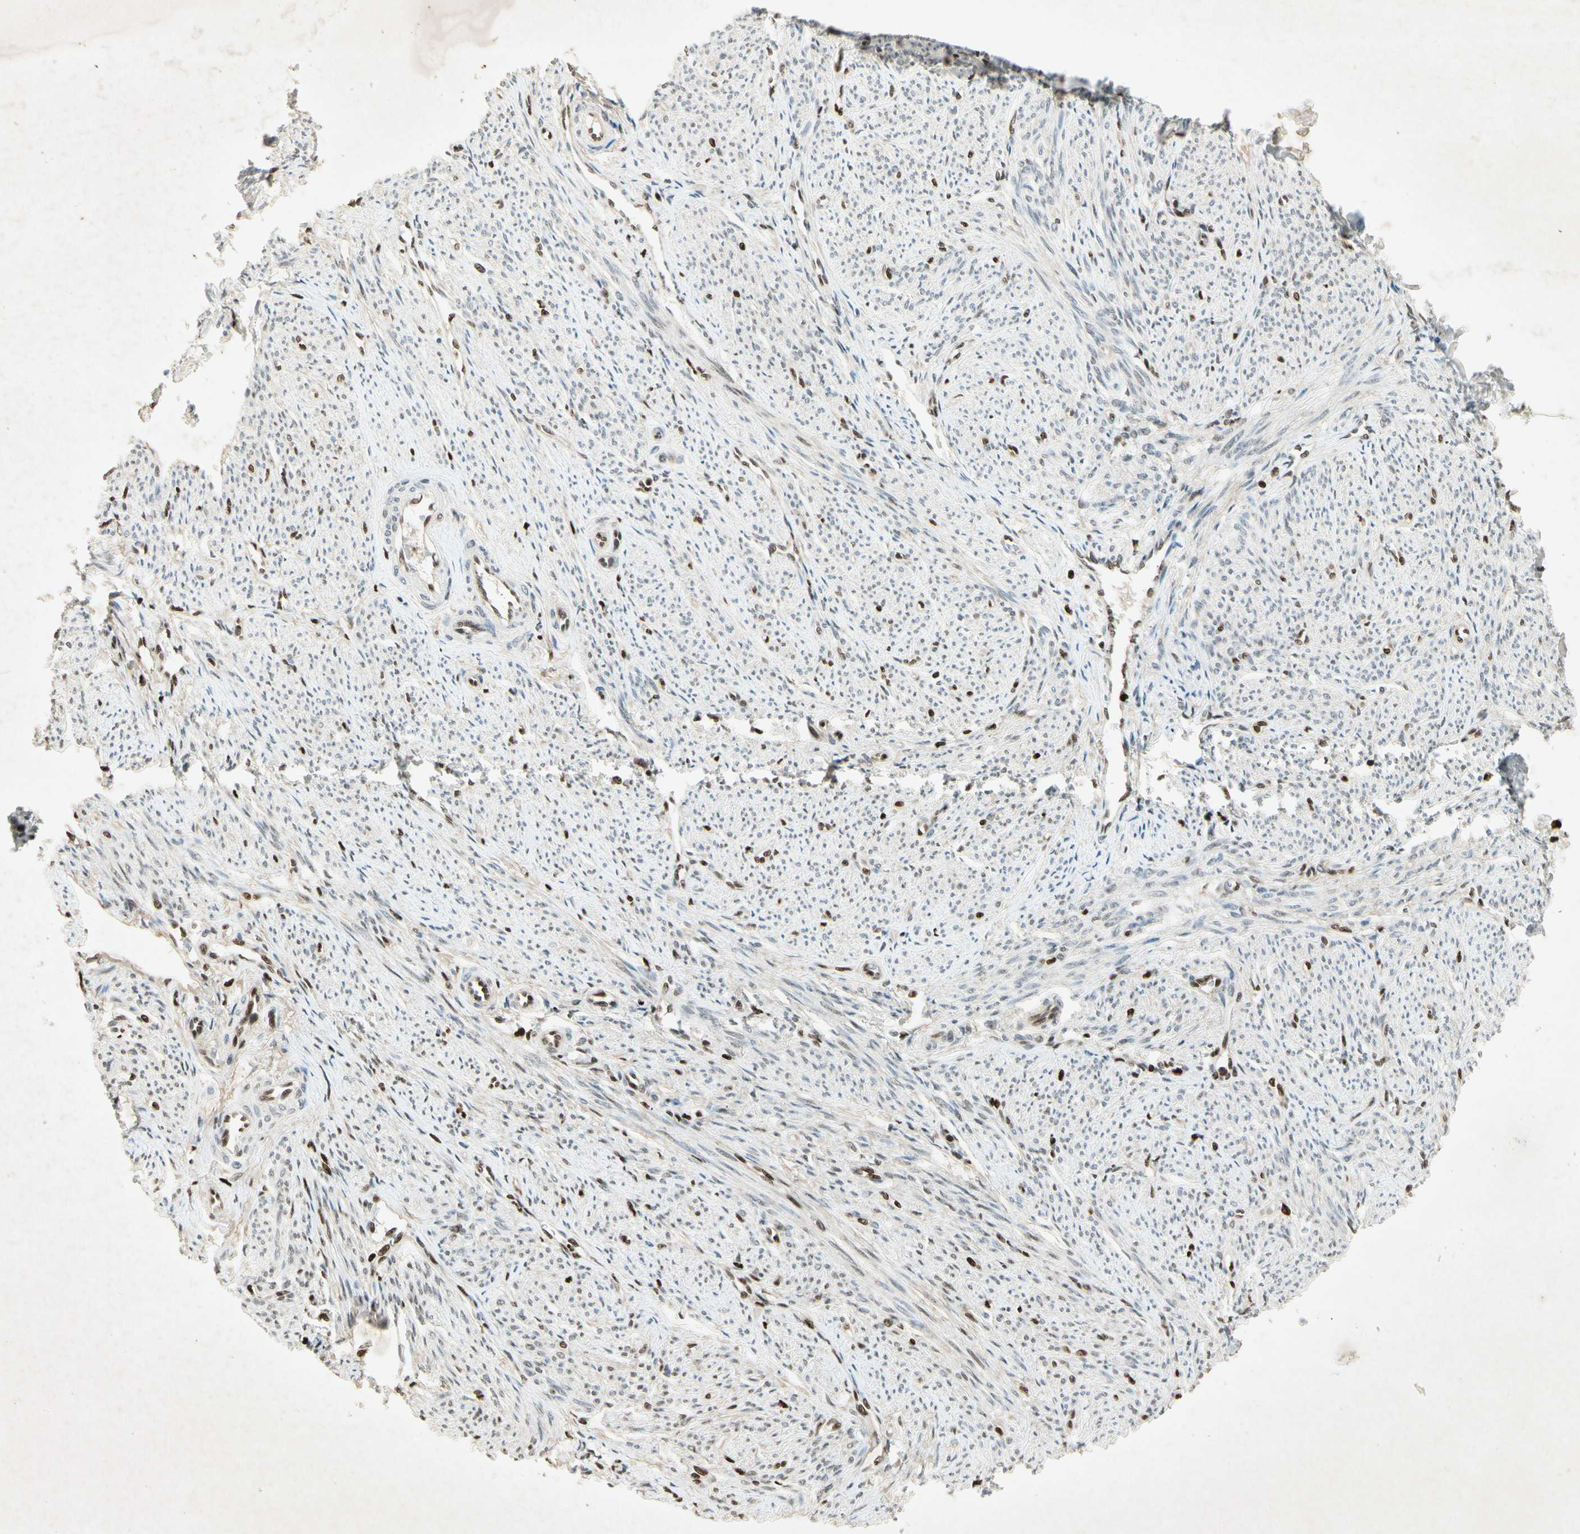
{"staining": {"intensity": "strong", "quantity": "25%-75%", "location": "nuclear"}, "tissue": "smooth muscle", "cell_type": "Smooth muscle cells", "image_type": "normal", "snomed": [{"axis": "morphology", "description": "Normal tissue, NOS"}, {"axis": "topography", "description": "Smooth muscle"}], "caption": "Human smooth muscle stained with a protein marker exhibits strong staining in smooth muscle cells.", "gene": "RNF43", "patient": {"sex": "female", "age": 65}}